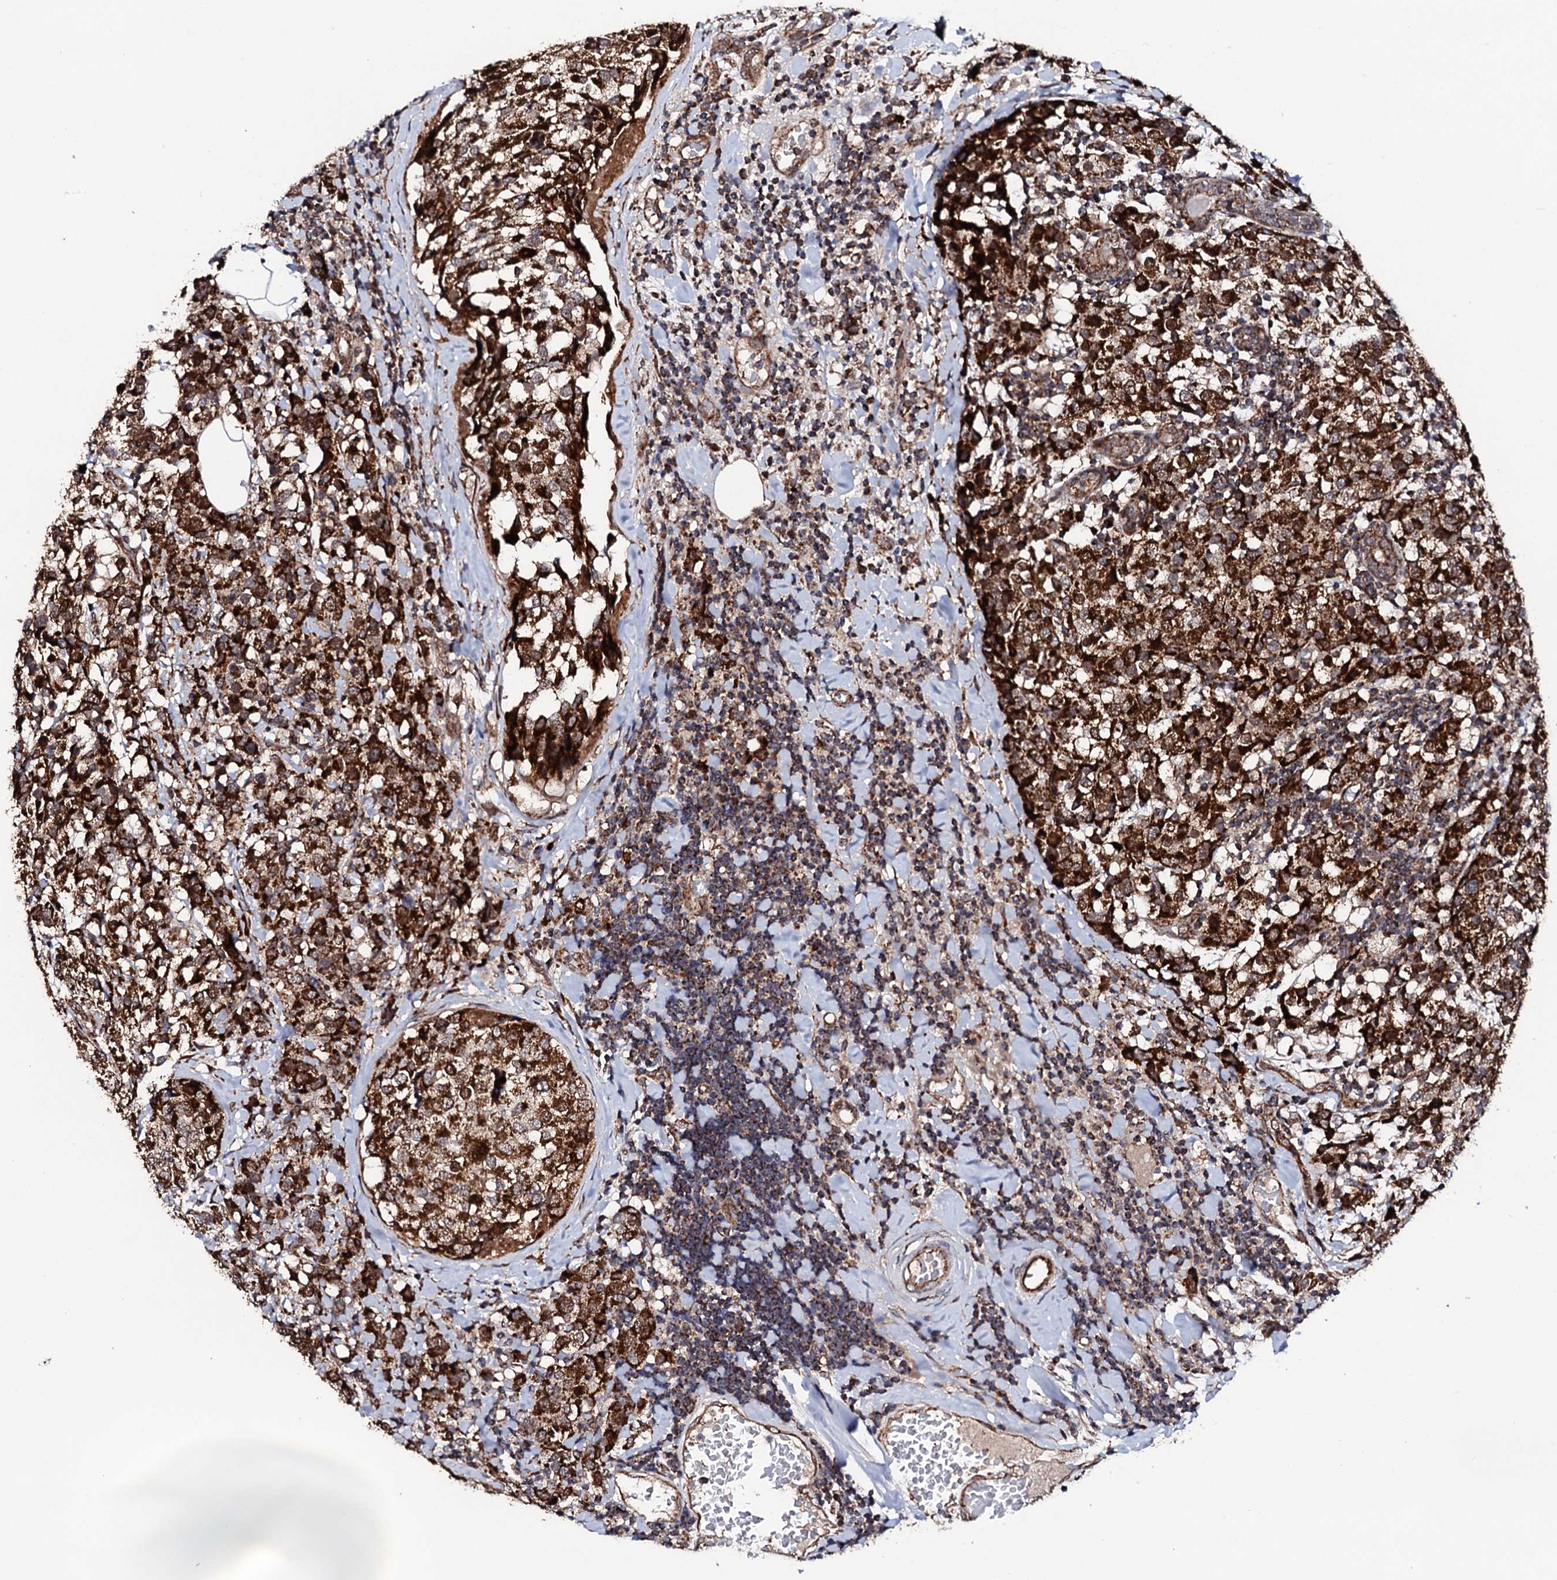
{"staining": {"intensity": "strong", "quantity": ">75%", "location": "cytoplasmic/membranous"}, "tissue": "breast cancer", "cell_type": "Tumor cells", "image_type": "cancer", "snomed": [{"axis": "morphology", "description": "Lobular carcinoma"}, {"axis": "topography", "description": "Breast"}], "caption": "This is an image of immunohistochemistry staining of breast cancer, which shows strong staining in the cytoplasmic/membranous of tumor cells.", "gene": "MTIF3", "patient": {"sex": "female", "age": 59}}